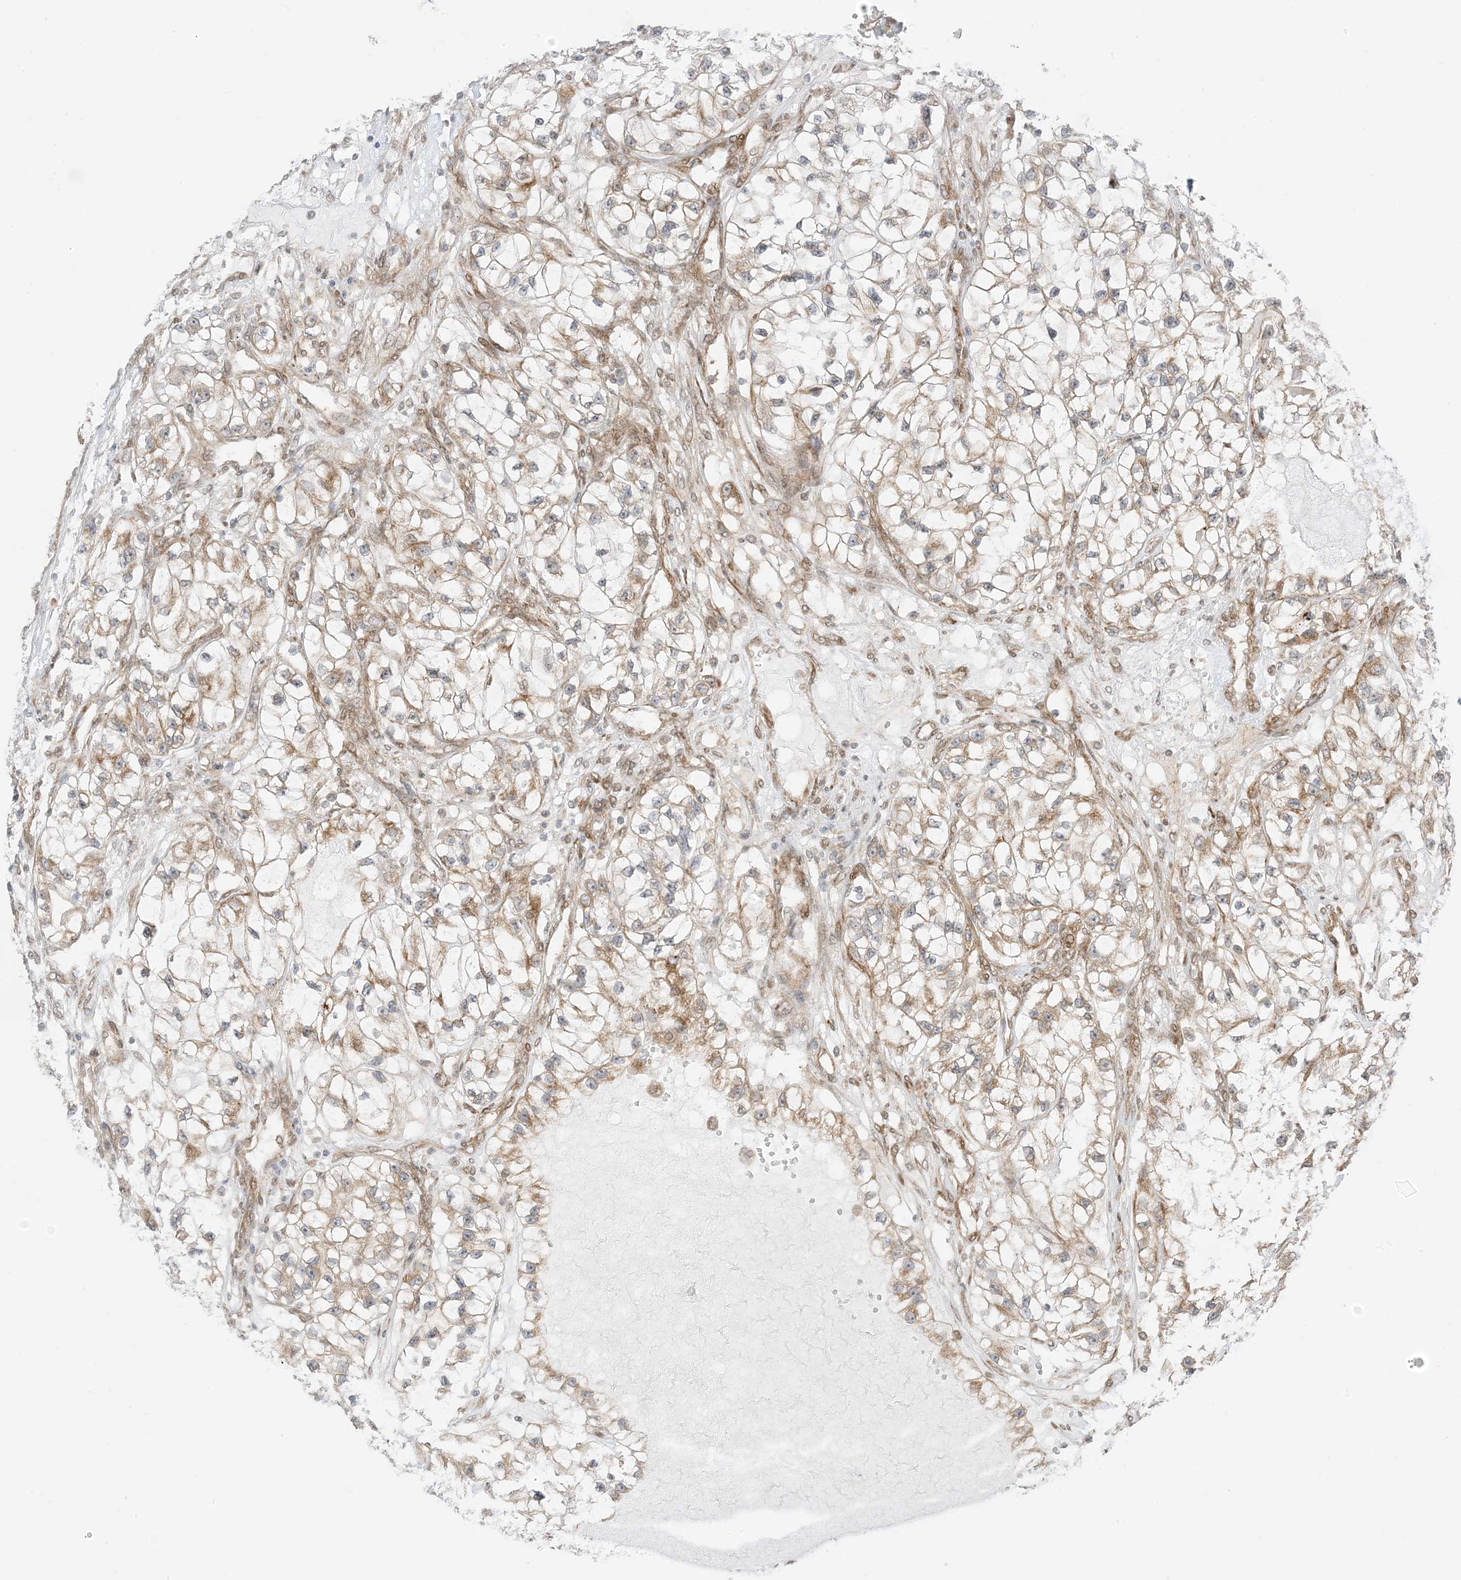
{"staining": {"intensity": "moderate", "quantity": "25%-75%", "location": "cytoplasmic/membranous"}, "tissue": "renal cancer", "cell_type": "Tumor cells", "image_type": "cancer", "snomed": [{"axis": "morphology", "description": "Adenocarcinoma, NOS"}, {"axis": "topography", "description": "Kidney"}], "caption": "Human renal cancer (adenocarcinoma) stained for a protein (brown) shows moderate cytoplasmic/membranous positive staining in approximately 25%-75% of tumor cells.", "gene": "UBE2E2", "patient": {"sex": "female", "age": 57}}